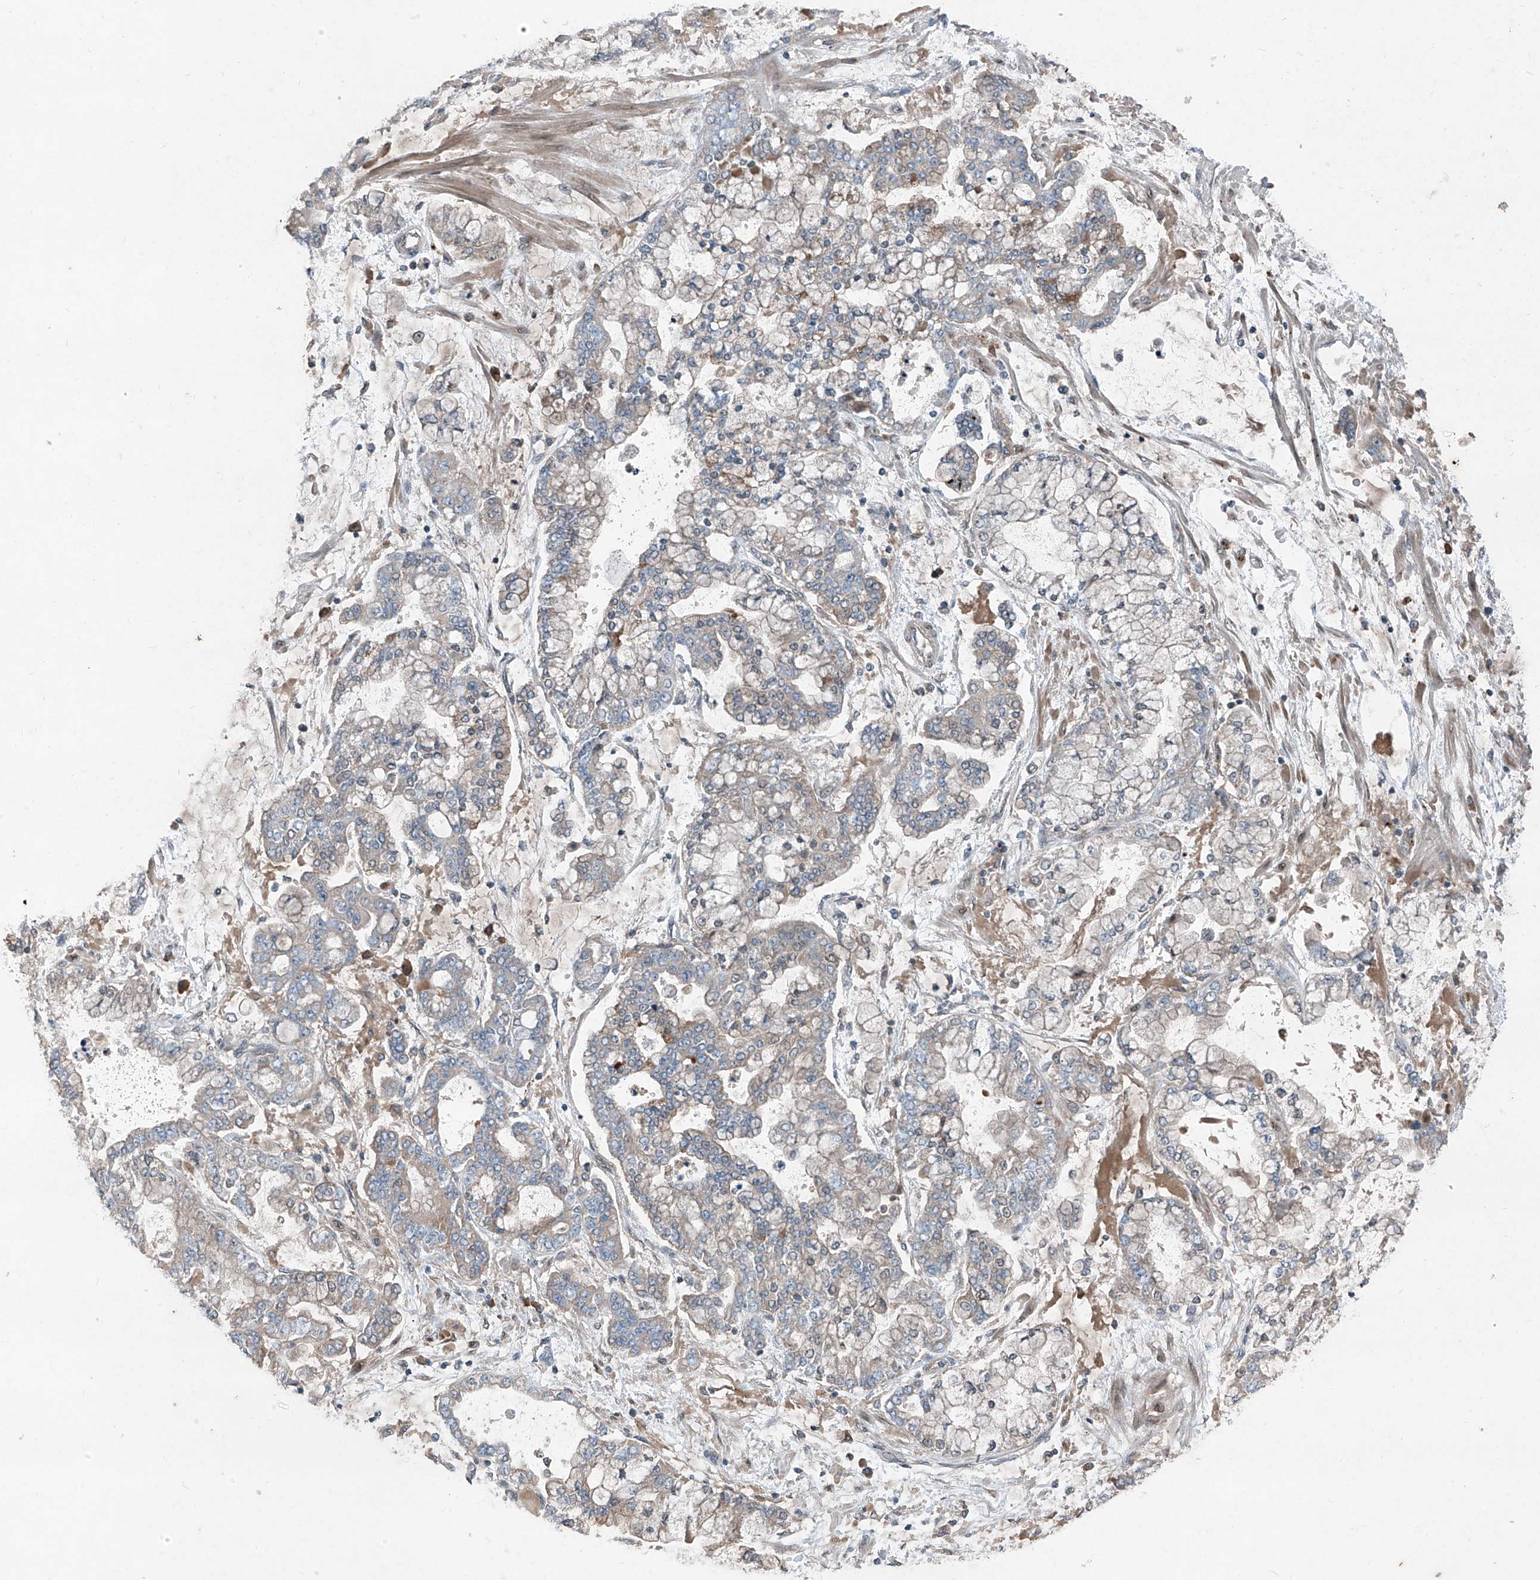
{"staining": {"intensity": "weak", "quantity": "25%-75%", "location": "cytoplasmic/membranous"}, "tissue": "stomach cancer", "cell_type": "Tumor cells", "image_type": "cancer", "snomed": [{"axis": "morphology", "description": "Normal tissue, NOS"}, {"axis": "morphology", "description": "Adenocarcinoma, NOS"}, {"axis": "topography", "description": "Stomach, upper"}, {"axis": "topography", "description": "Stomach"}], "caption": "Stomach adenocarcinoma was stained to show a protein in brown. There is low levels of weak cytoplasmic/membranous staining in about 25%-75% of tumor cells.", "gene": "FOXRED2", "patient": {"sex": "male", "age": 76}}